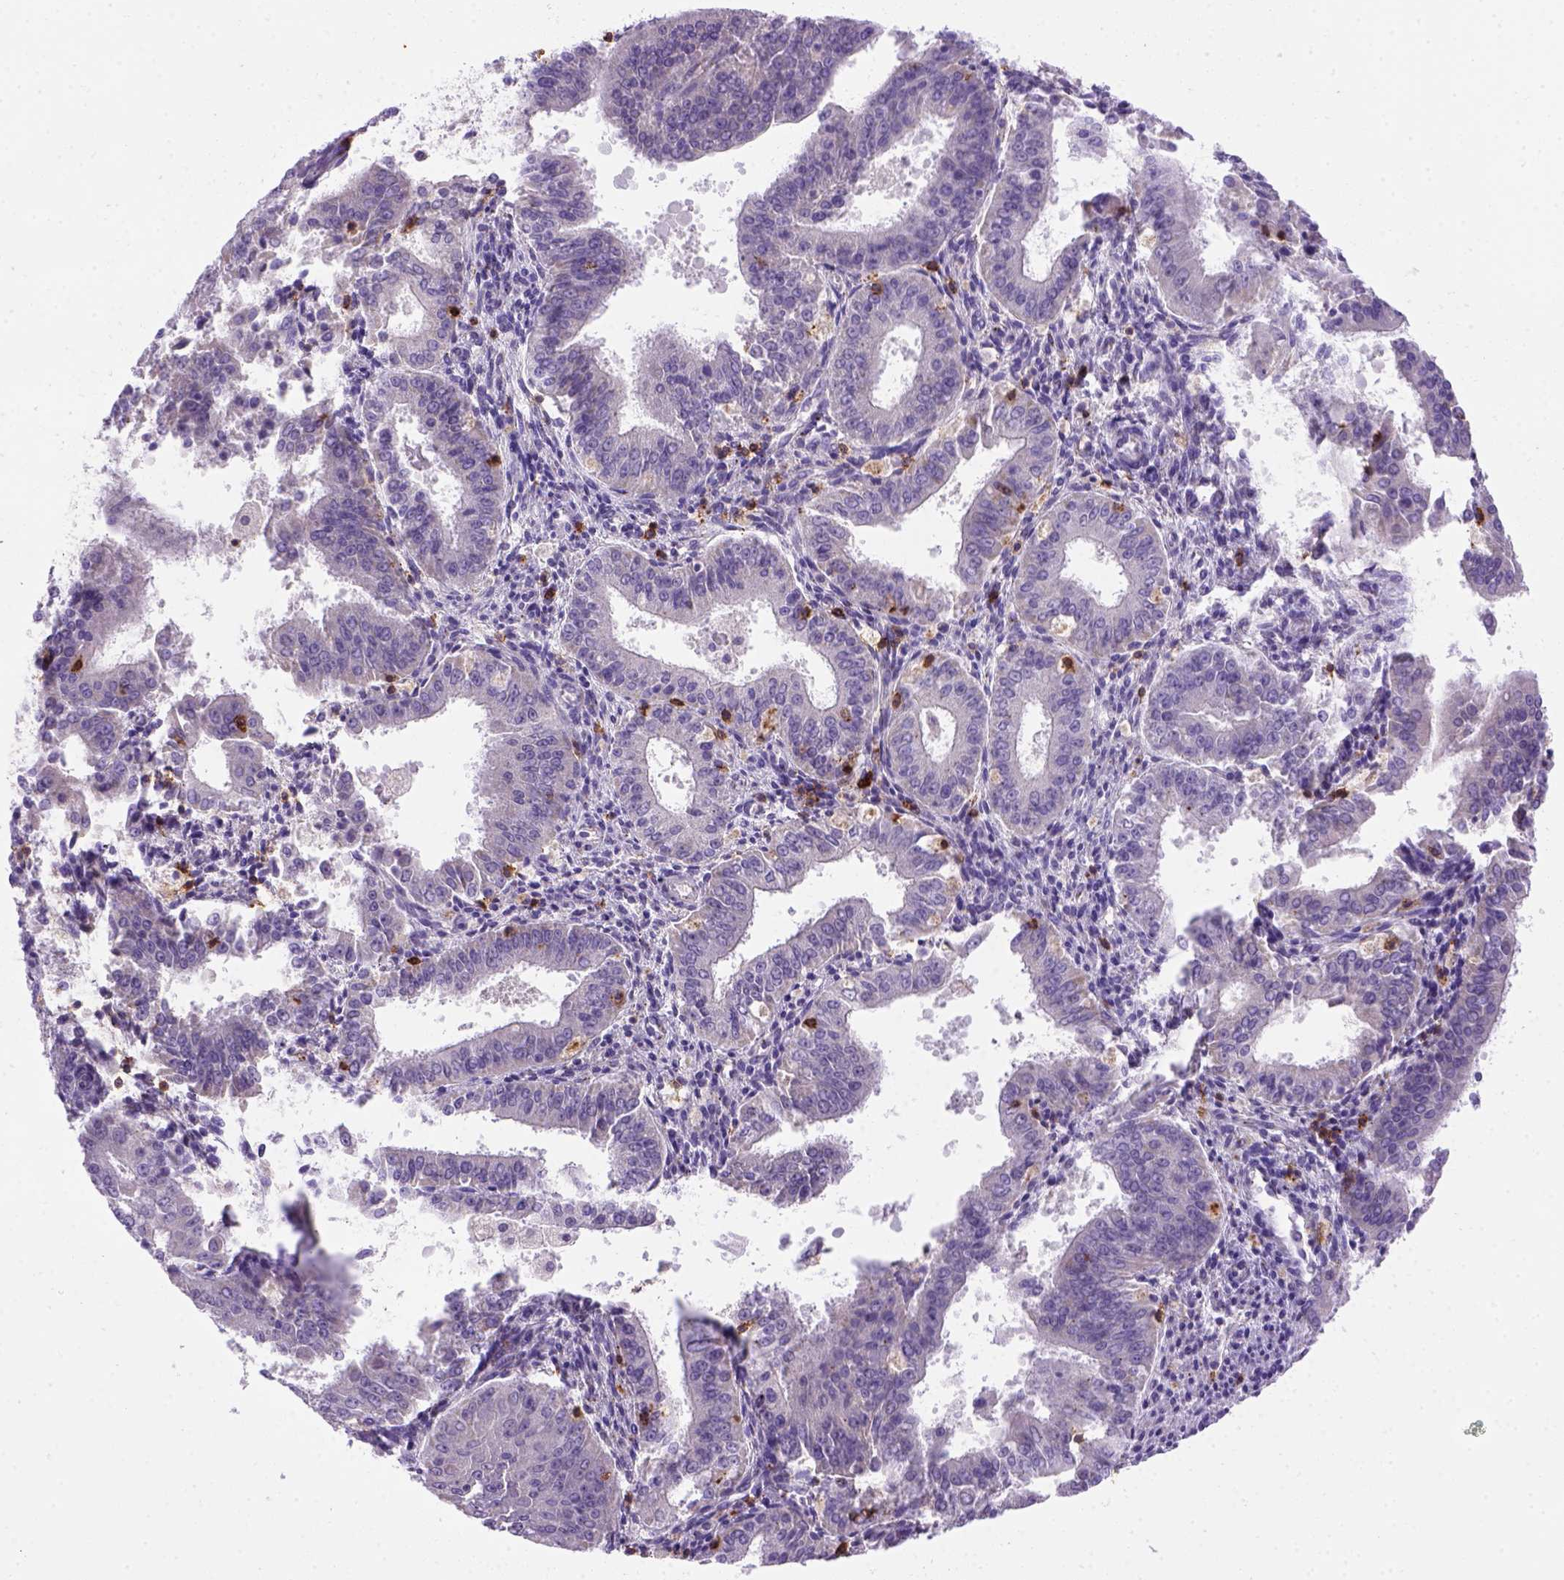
{"staining": {"intensity": "negative", "quantity": "none", "location": "none"}, "tissue": "ovarian cancer", "cell_type": "Tumor cells", "image_type": "cancer", "snomed": [{"axis": "morphology", "description": "Carcinoma, endometroid"}, {"axis": "topography", "description": "Ovary"}], "caption": "Protein analysis of ovarian cancer shows no significant staining in tumor cells.", "gene": "CD3E", "patient": {"sex": "female", "age": 42}}